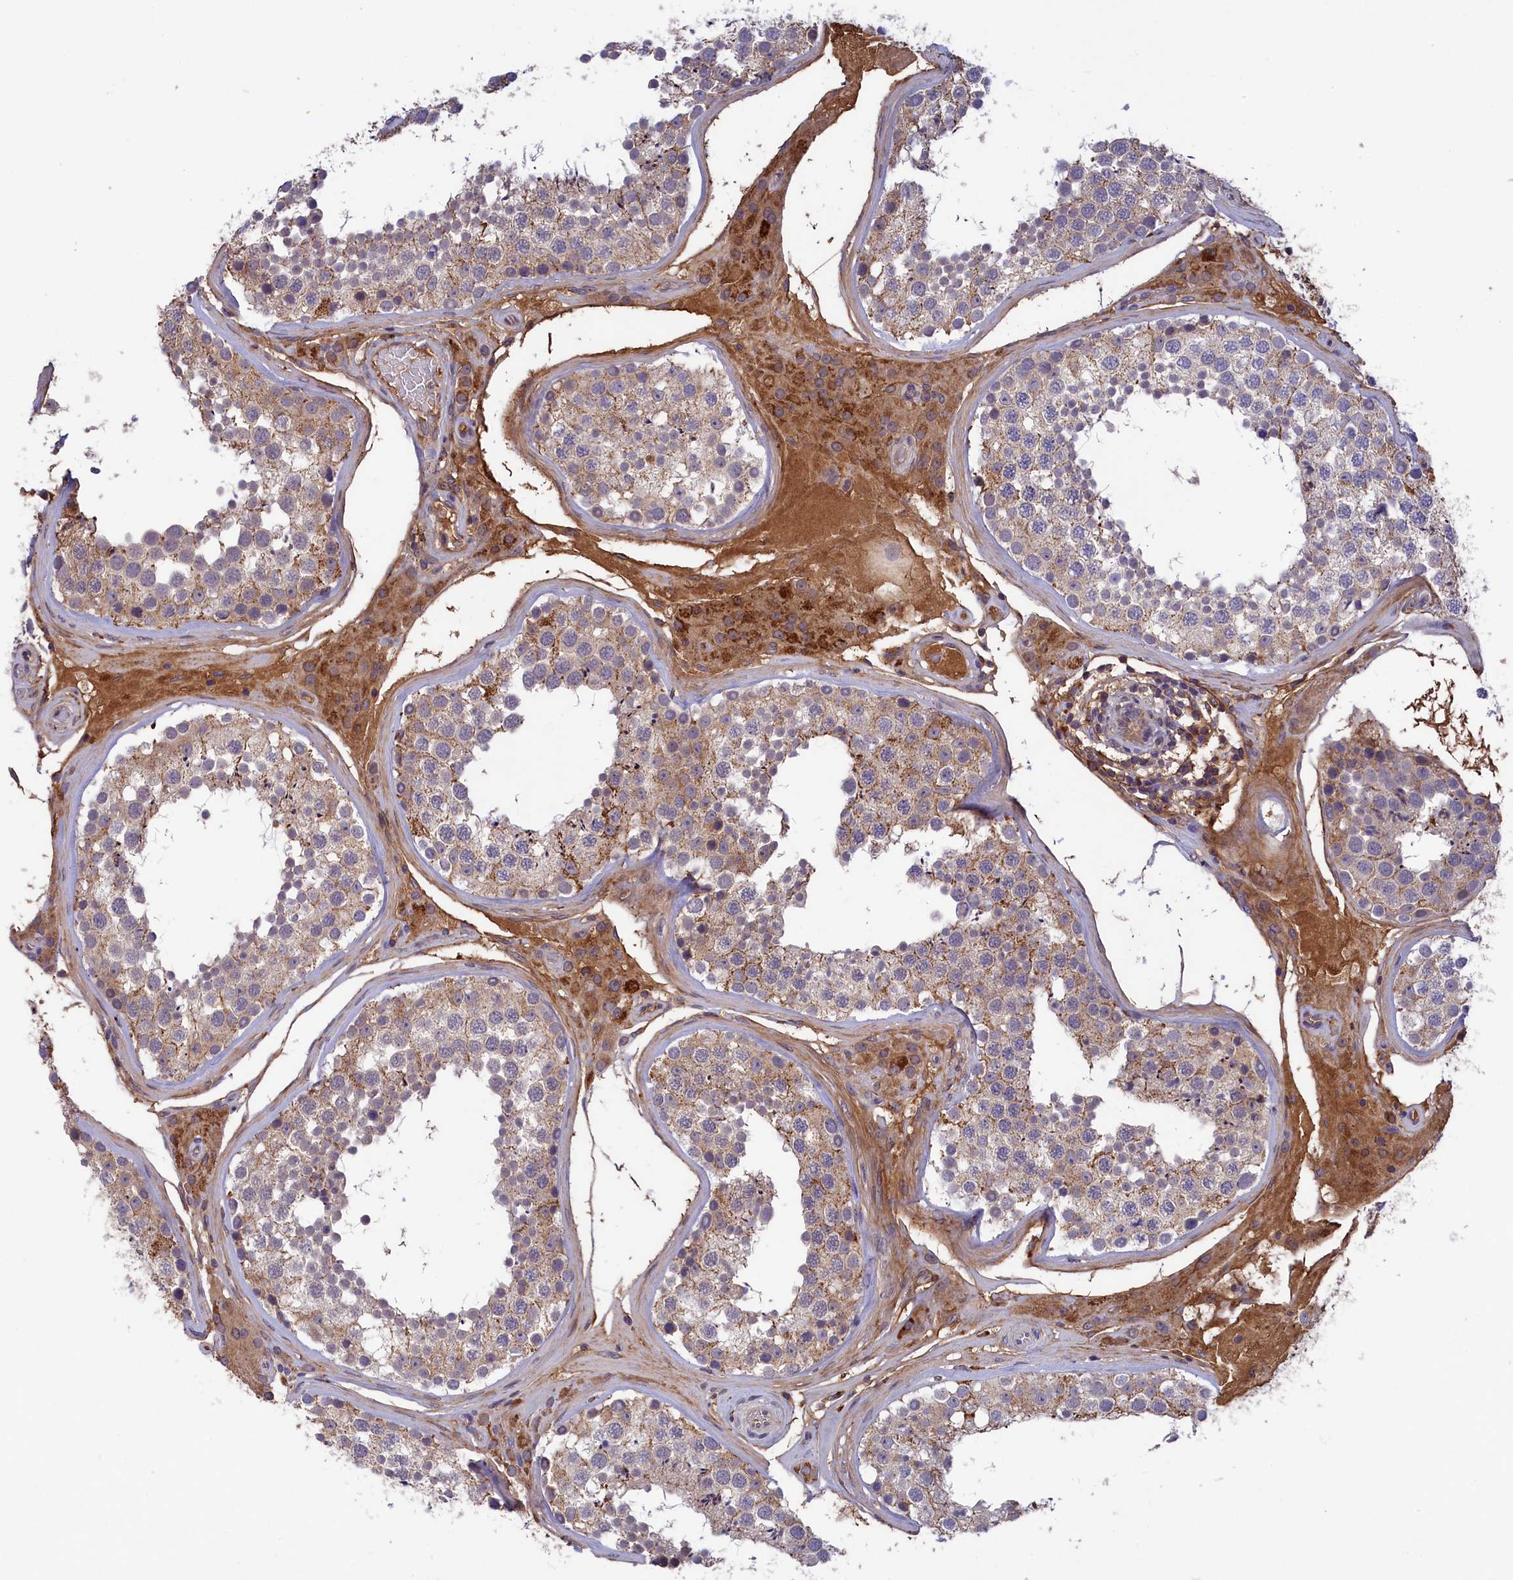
{"staining": {"intensity": "weak", "quantity": ">75%", "location": "cytoplasmic/membranous"}, "tissue": "testis", "cell_type": "Cells in seminiferous ducts", "image_type": "normal", "snomed": [{"axis": "morphology", "description": "Normal tissue, NOS"}, {"axis": "topography", "description": "Testis"}], "caption": "Protein expression analysis of normal testis exhibits weak cytoplasmic/membranous staining in approximately >75% of cells in seminiferous ducts. (brown staining indicates protein expression, while blue staining denotes nuclei).", "gene": "STYX", "patient": {"sex": "male", "age": 46}}